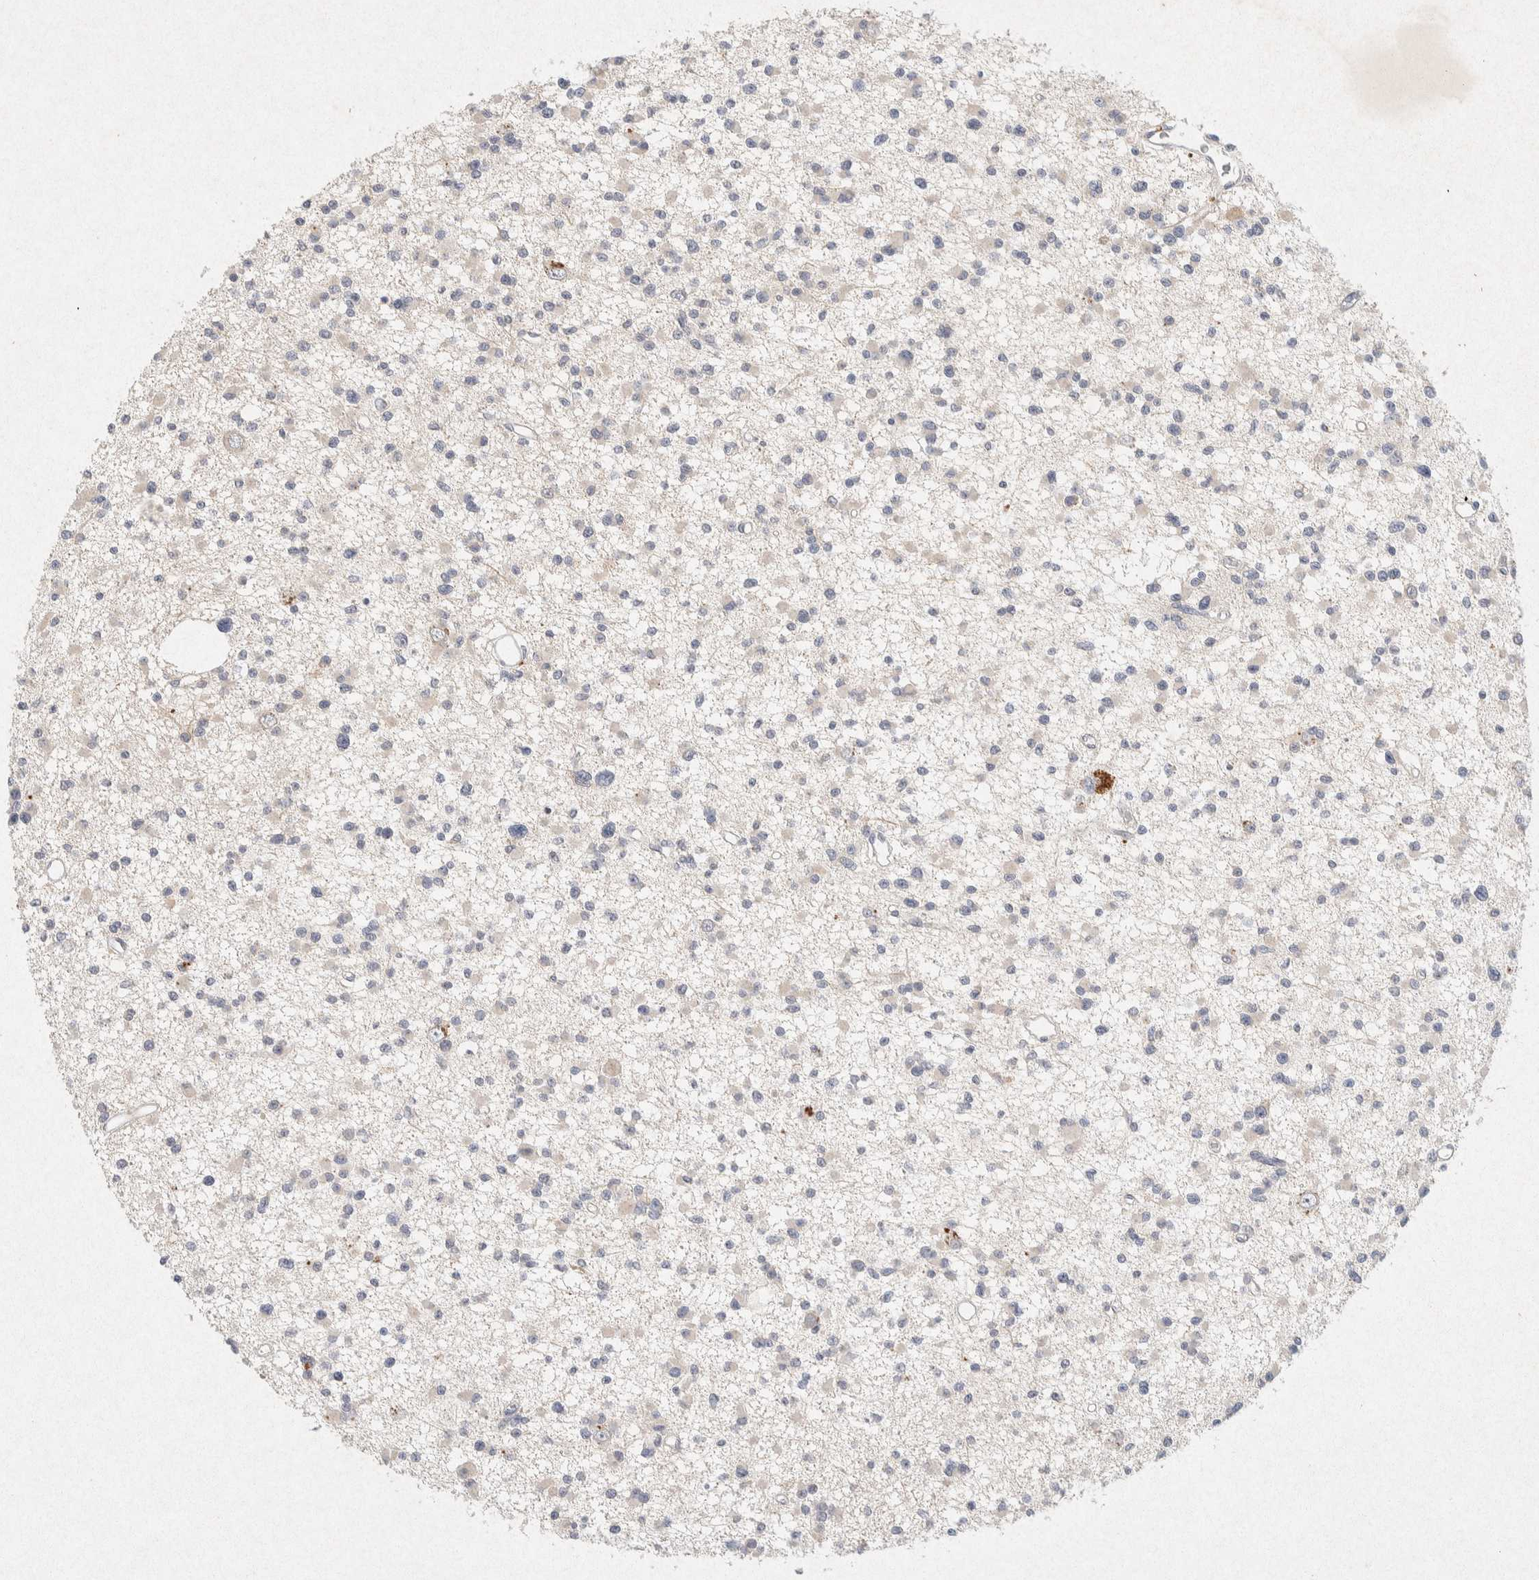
{"staining": {"intensity": "negative", "quantity": "none", "location": "none"}, "tissue": "glioma", "cell_type": "Tumor cells", "image_type": "cancer", "snomed": [{"axis": "morphology", "description": "Glioma, malignant, Low grade"}, {"axis": "topography", "description": "Brain"}], "caption": "Immunohistochemistry micrograph of neoplastic tissue: glioma stained with DAB shows no significant protein staining in tumor cells.", "gene": "GNAI1", "patient": {"sex": "female", "age": 22}}